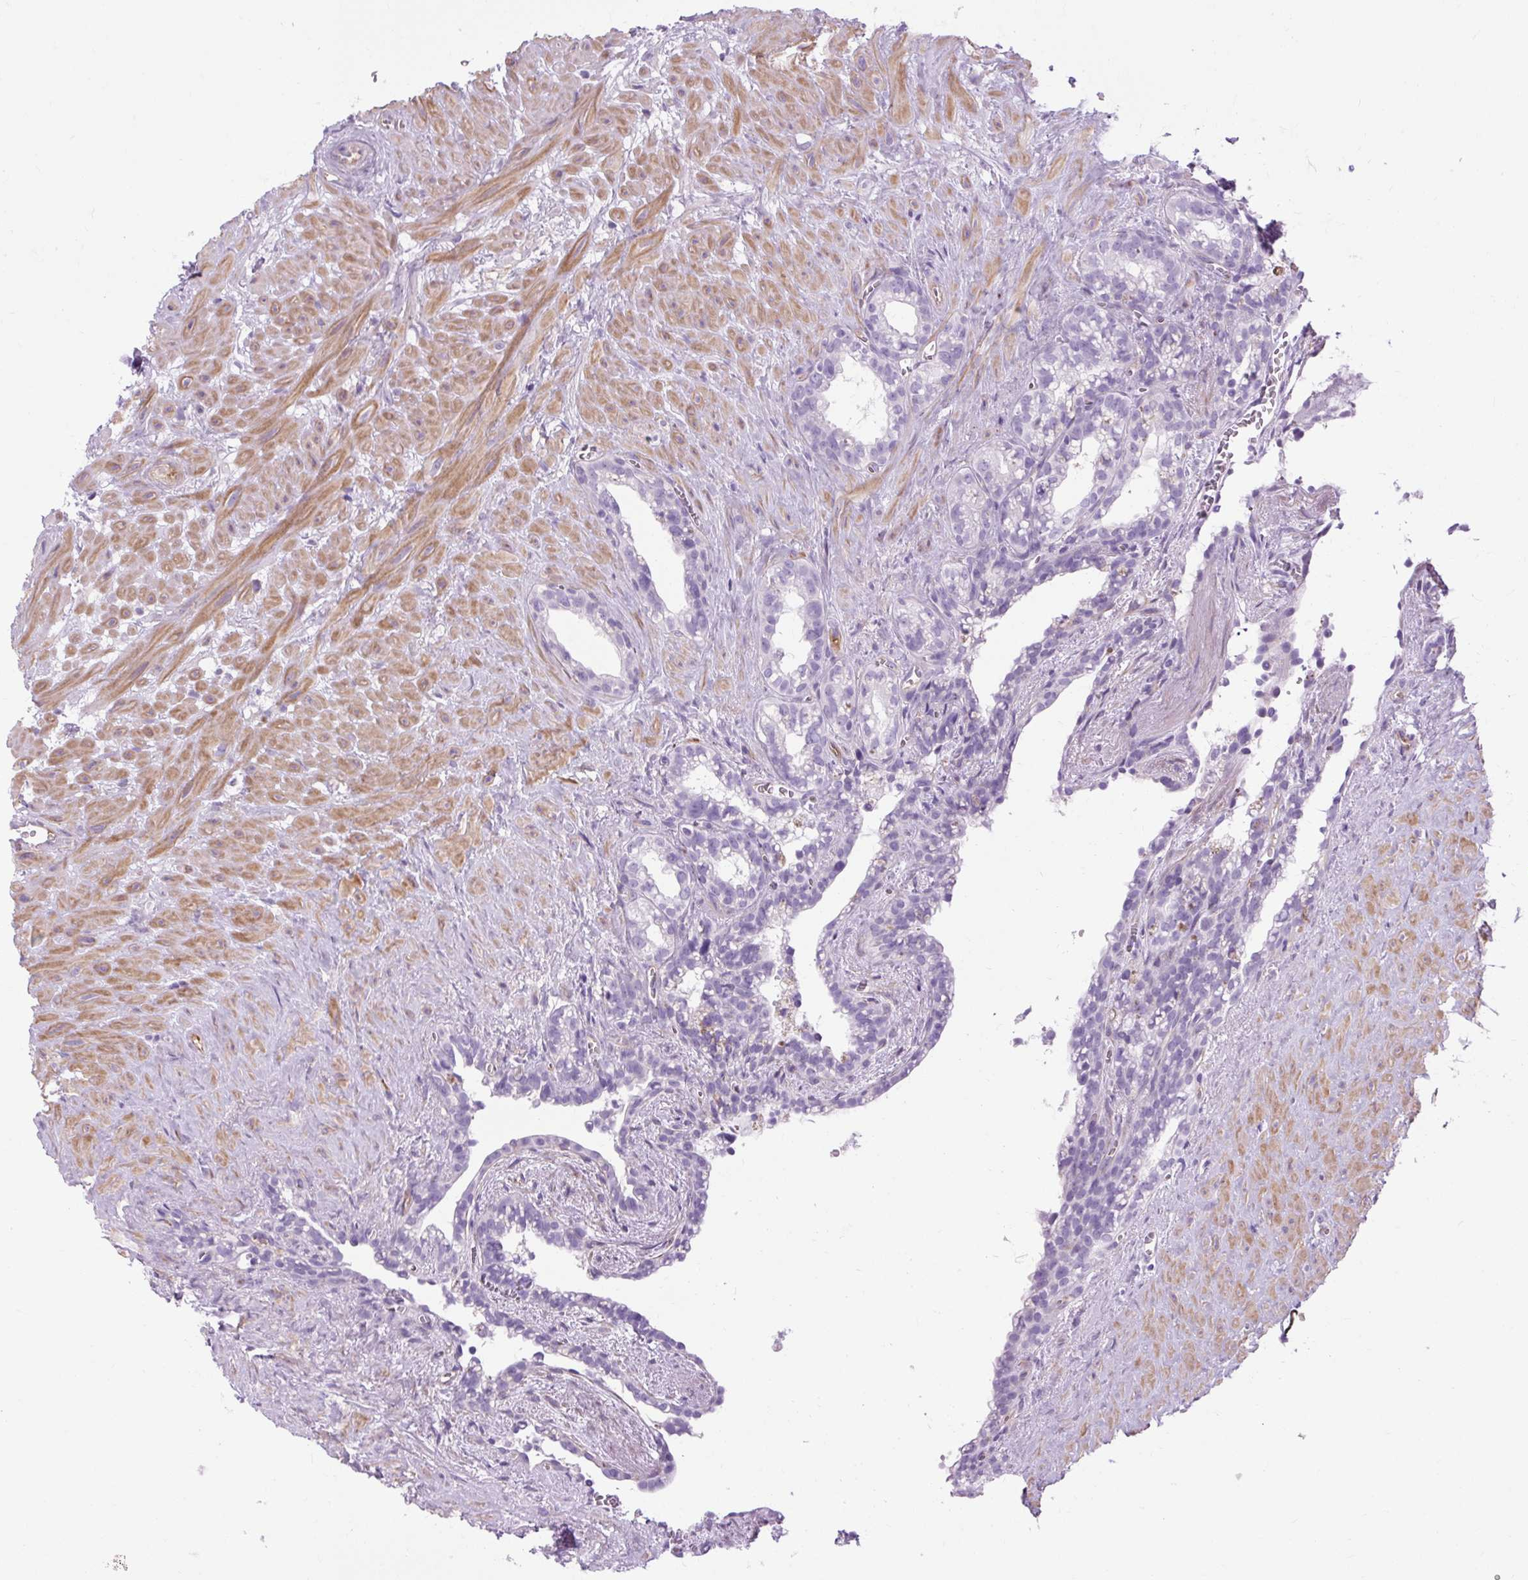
{"staining": {"intensity": "negative", "quantity": "none", "location": "none"}, "tissue": "seminal vesicle", "cell_type": "Glandular cells", "image_type": "normal", "snomed": [{"axis": "morphology", "description": "Normal tissue, NOS"}, {"axis": "topography", "description": "Seminal veicle"}], "caption": "Immunohistochemistry (IHC) histopathology image of benign seminal vesicle stained for a protein (brown), which shows no expression in glandular cells. The staining was performed using DAB to visualize the protein expression in brown, while the nuclei were stained in blue with hematoxylin (Magnification: 20x).", "gene": "OOEP", "patient": {"sex": "male", "age": 76}}